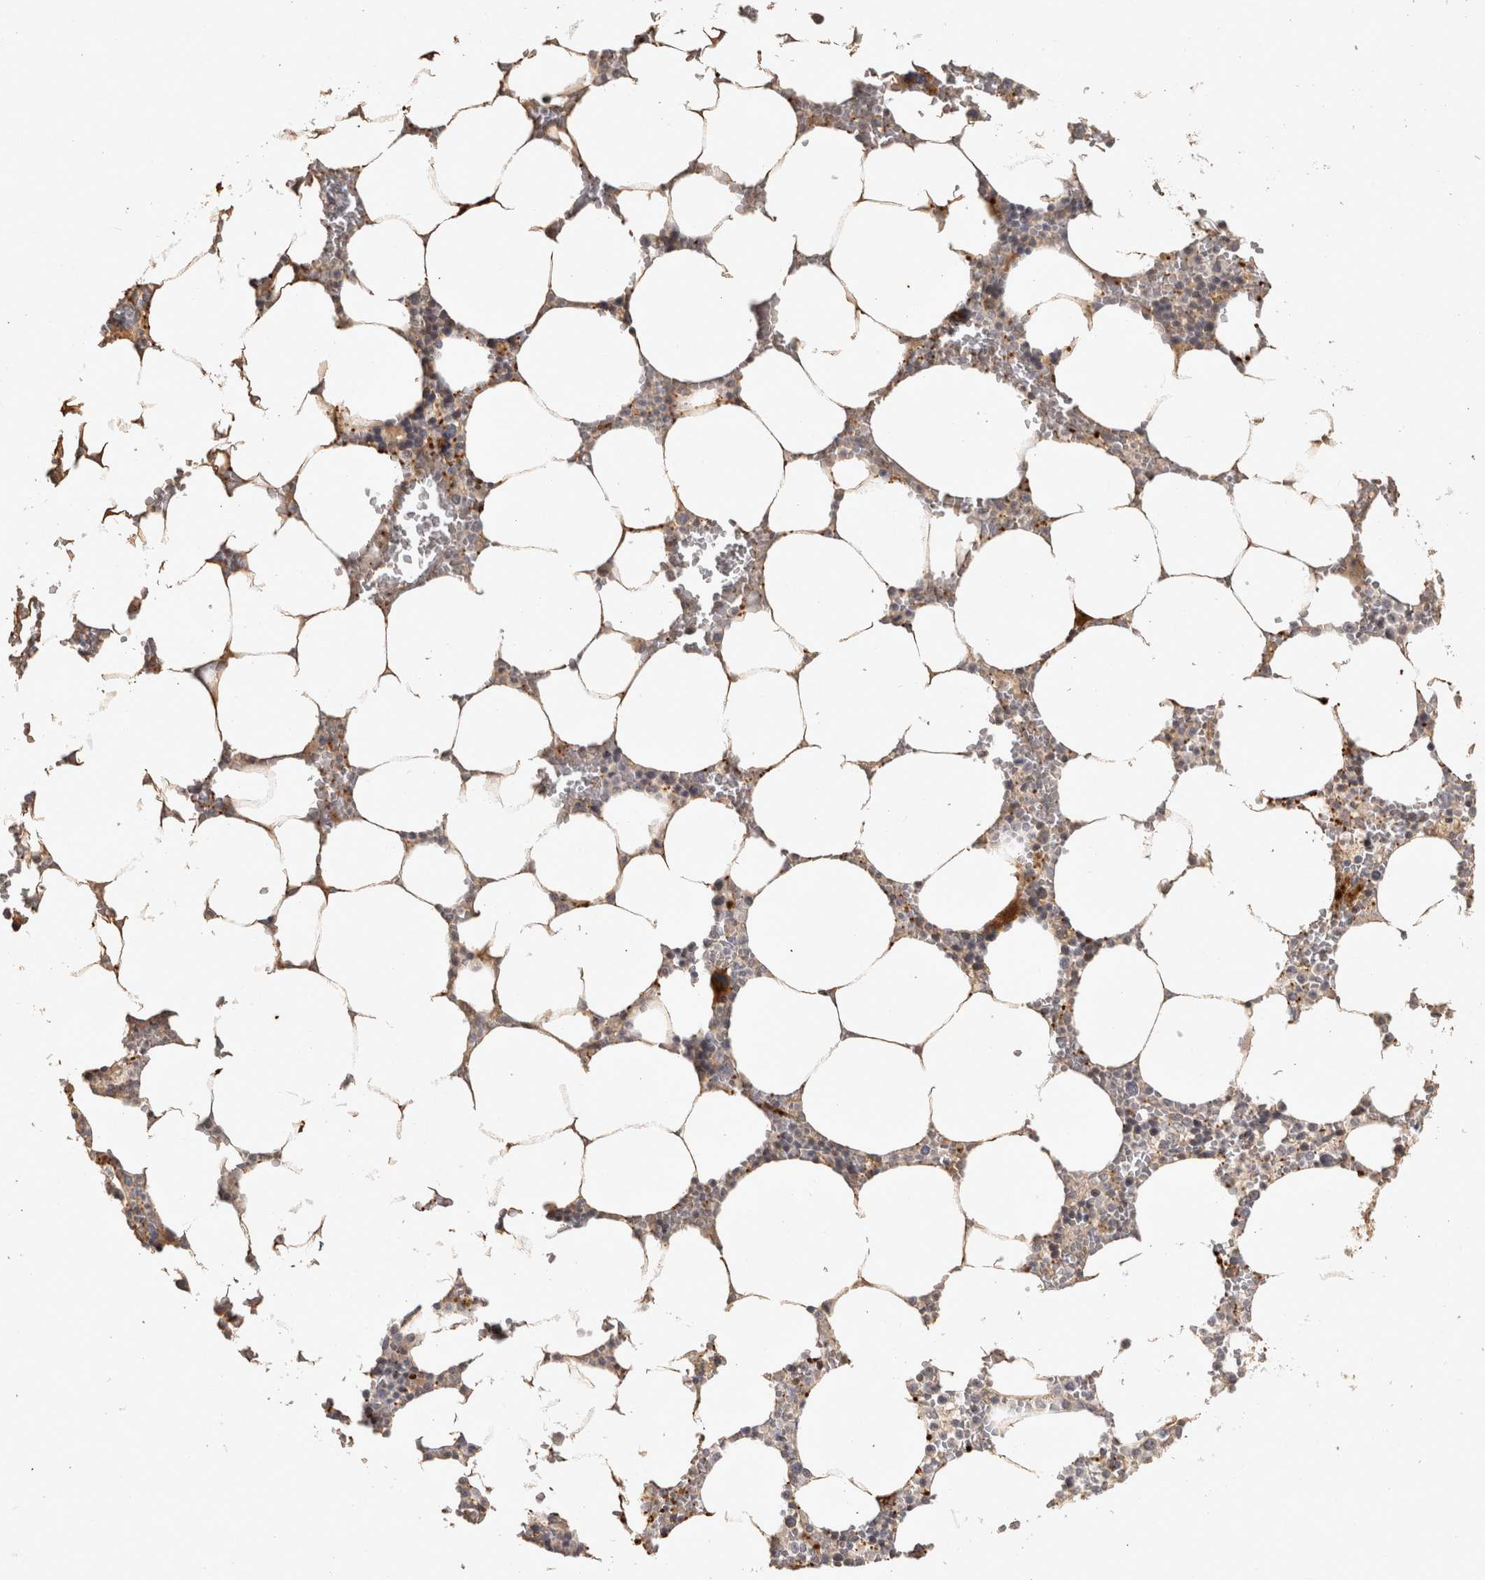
{"staining": {"intensity": "strong", "quantity": "<25%", "location": "cytoplasmic/membranous"}, "tissue": "bone marrow", "cell_type": "Hematopoietic cells", "image_type": "normal", "snomed": [{"axis": "morphology", "description": "Normal tissue, NOS"}, {"axis": "topography", "description": "Bone marrow"}], "caption": "IHC (DAB) staining of benign human bone marrow shows strong cytoplasmic/membranous protein positivity in about <25% of hematopoietic cells. IHC stains the protein of interest in brown and the nuclei are stained blue.", "gene": "OSTN", "patient": {"sex": "male", "age": 70}}